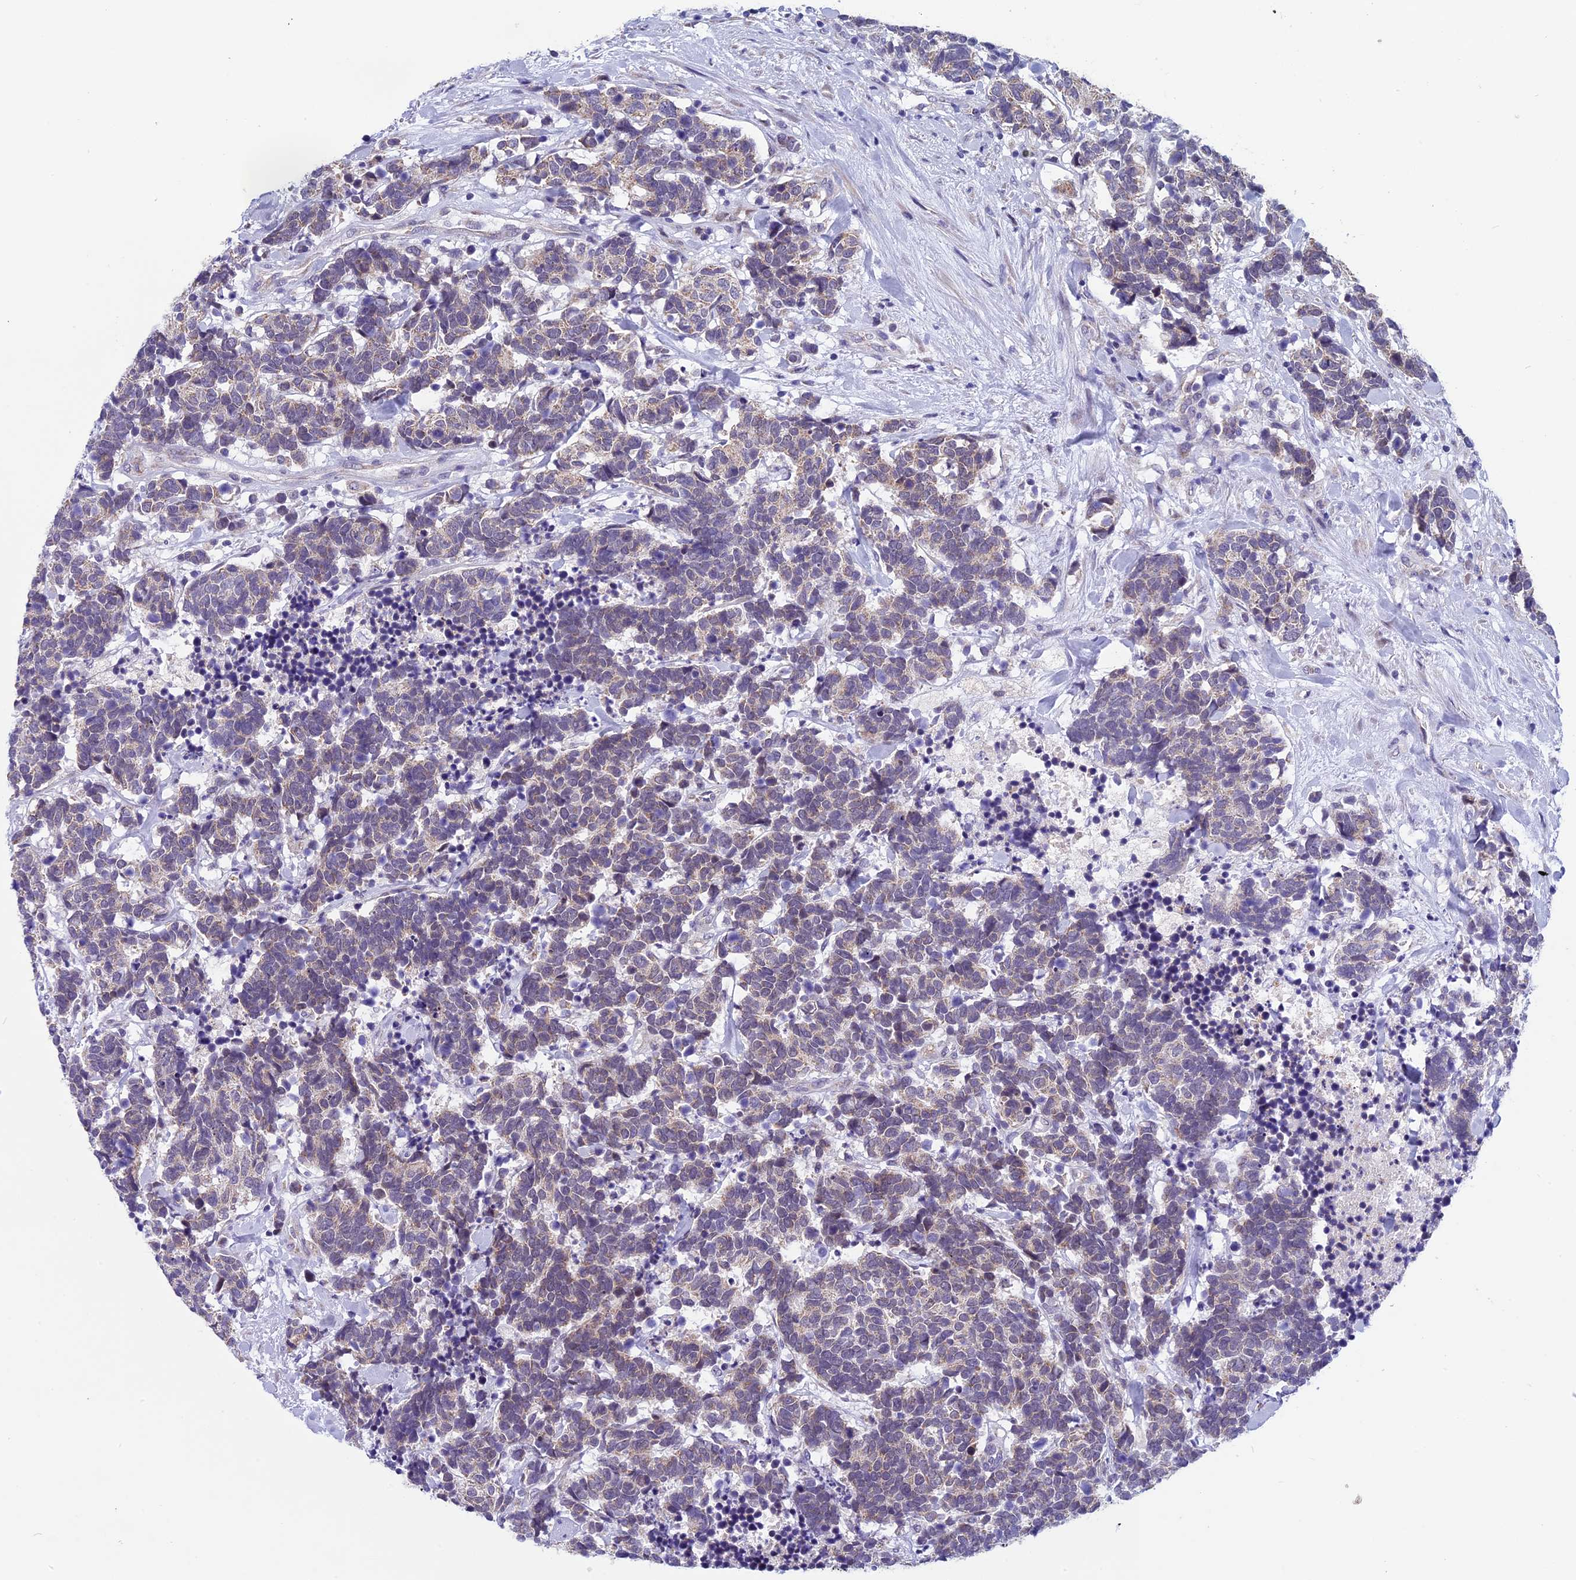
{"staining": {"intensity": "weak", "quantity": "25%-75%", "location": "cytoplasmic/membranous"}, "tissue": "carcinoid", "cell_type": "Tumor cells", "image_type": "cancer", "snomed": [{"axis": "morphology", "description": "Carcinoma, NOS"}, {"axis": "morphology", "description": "Carcinoid, malignant, NOS"}, {"axis": "topography", "description": "Prostate"}], "caption": "An image of carcinoid stained for a protein demonstrates weak cytoplasmic/membranous brown staining in tumor cells.", "gene": "ZNF317", "patient": {"sex": "male", "age": 57}}